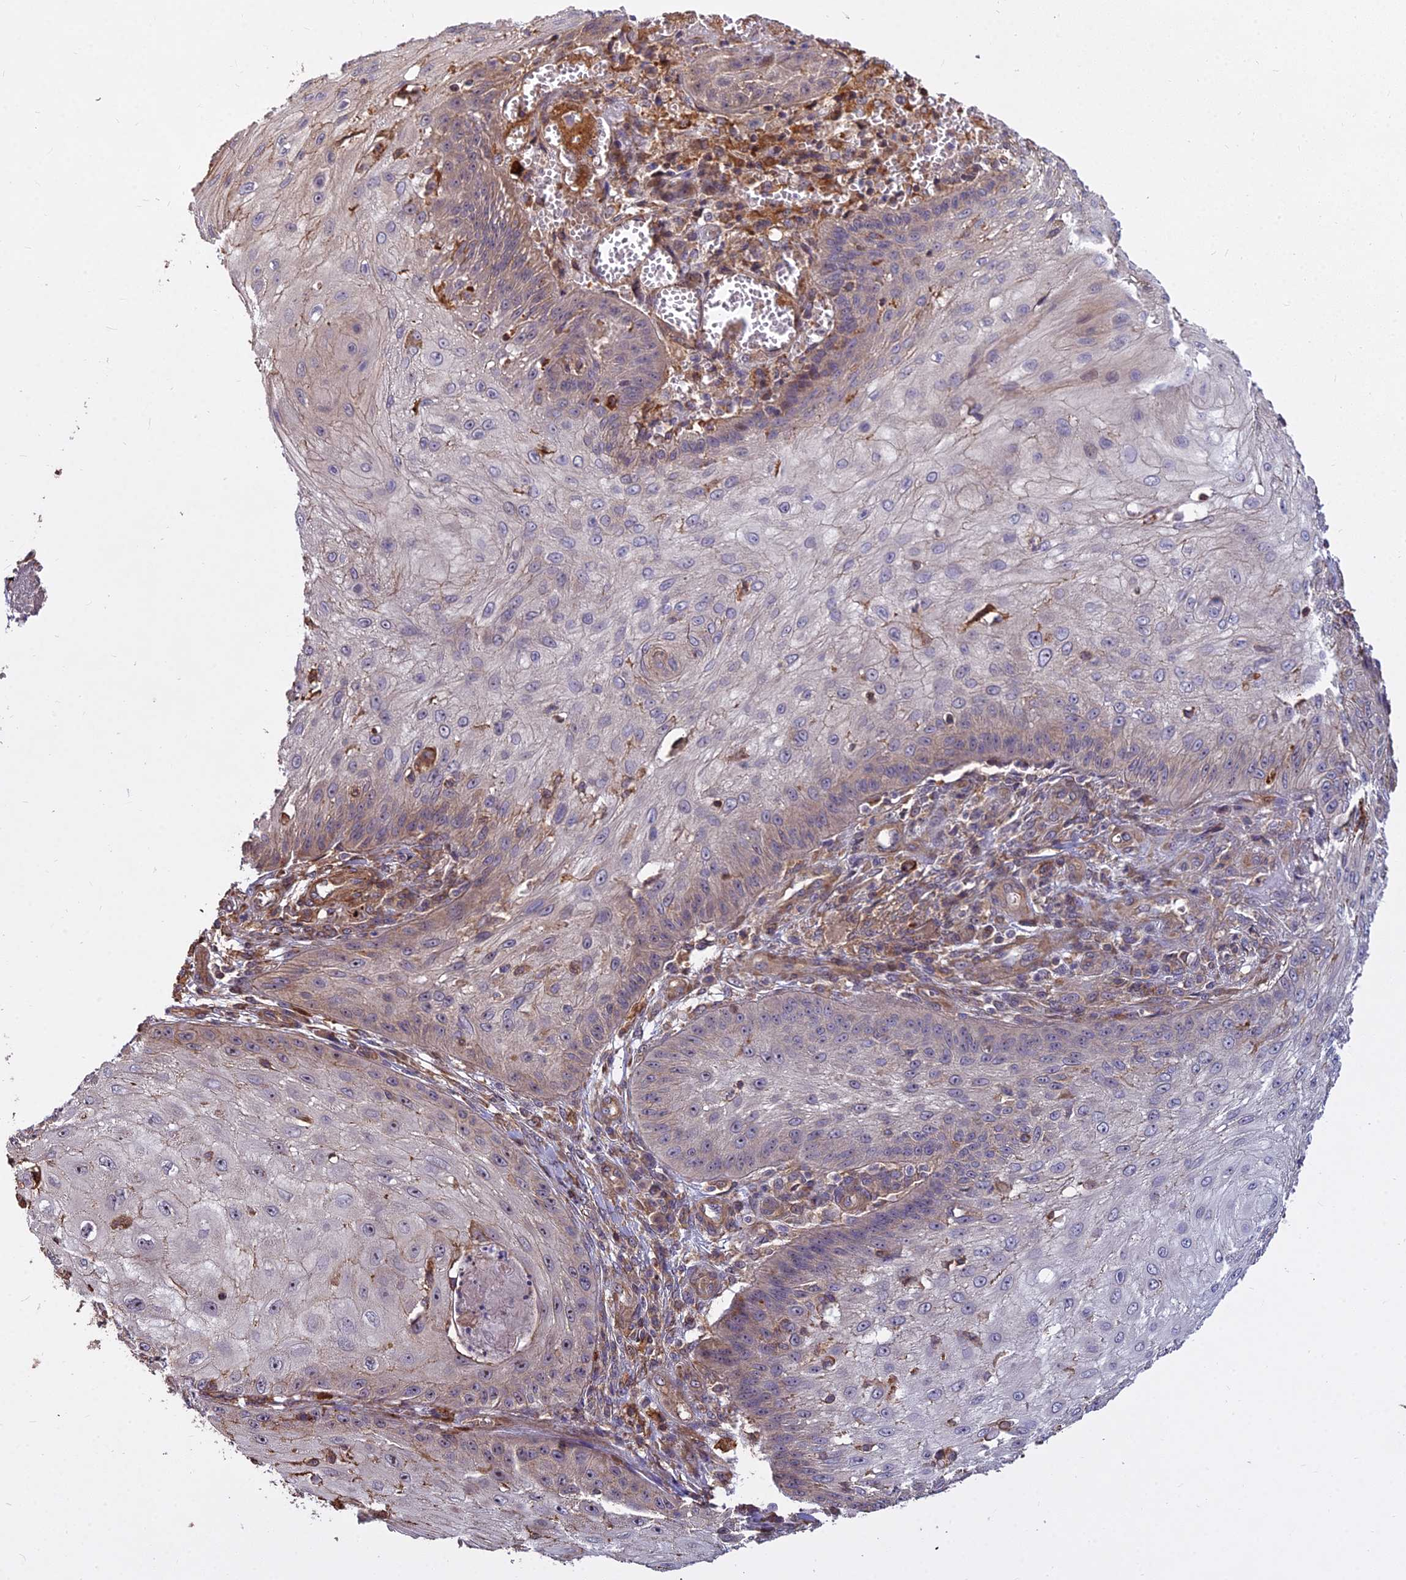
{"staining": {"intensity": "weak", "quantity": "<25%", "location": "cytoplasmic/membranous"}, "tissue": "skin cancer", "cell_type": "Tumor cells", "image_type": "cancer", "snomed": [{"axis": "morphology", "description": "Squamous cell carcinoma, NOS"}, {"axis": "topography", "description": "Skin"}], "caption": "The photomicrograph demonstrates no staining of tumor cells in skin squamous cell carcinoma.", "gene": "TCEA3", "patient": {"sex": "male", "age": 70}}